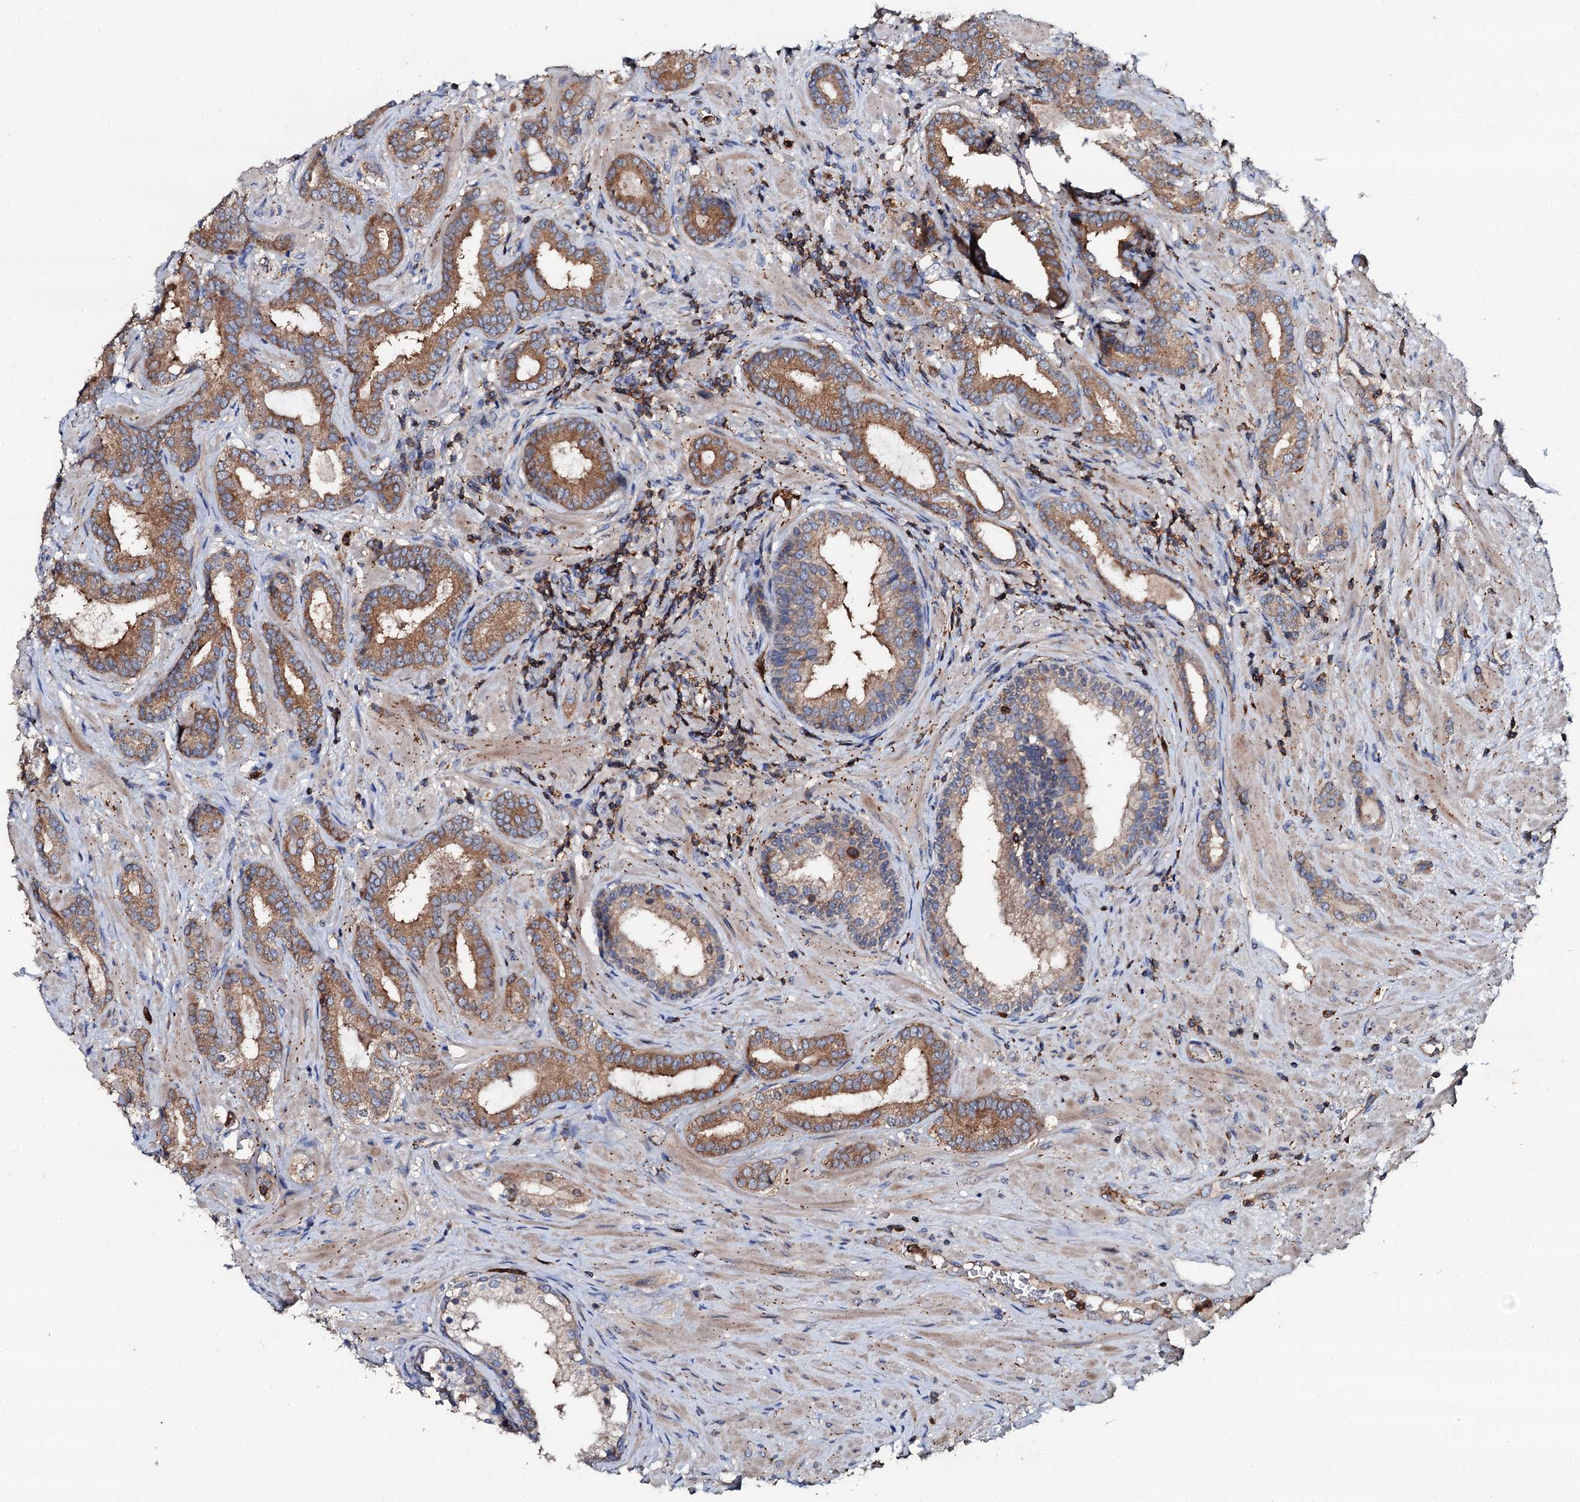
{"staining": {"intensity": "moderate", "quantity": ">75%", "location": "cytoplasmic/membranous"}, "tissue": "prostate cancer", "cell_type": "Tumor cells", "image_type": "cancer", "snomed": [{"axis": "morphology", "description": "Adenocarcinoma, High grade"}, {"axis": "topography", "description": "Prostate"}], "caption": "A brown stain highlights moderate cytoplasmic/membranous staining of a protein in human prostate cancer (adenocarcinoma (high-grade)) tumor cells.", "gene": "GRK2", "patient": {"sex": "male", "age": 64}}